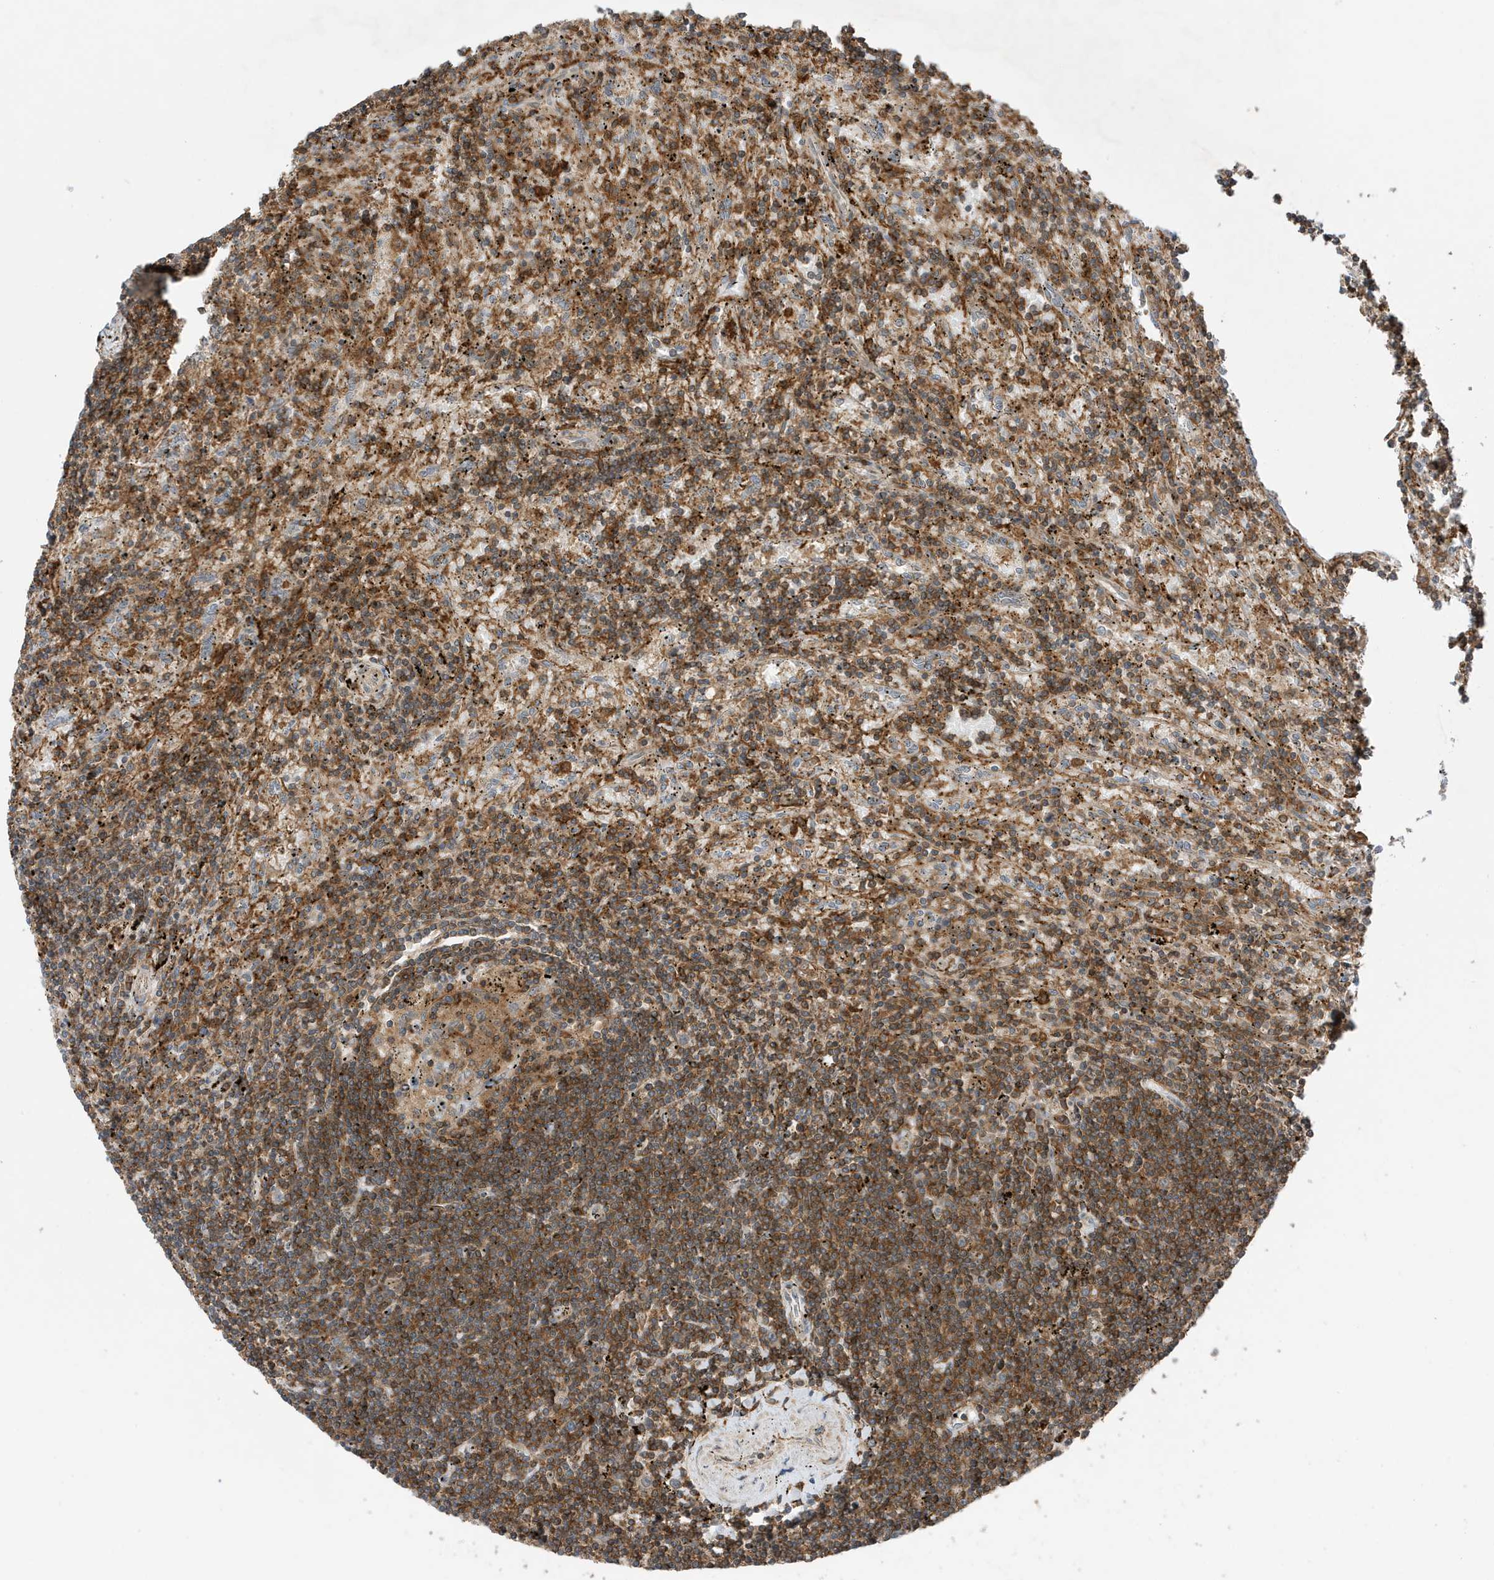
{"staining": {"intensity": "moderate", "quantity": ">75%", "location": "cytoplasmic/membranous"}, "tissue": "lymphoma", "cell_type": "Tumor cells", "image_type": "cancer", "snomed": [{"axis": "morphology", "description": "Malignant lymphoma, non-Hodgkin's type, Low grade"}, {"axis": "topography", "description": "Spleen"}], "caption": "Low-grade malignant lymphoma, non-Hodgkin's type stained with a brown dye shows moderate cytoplasmic/membranous positive expression in approximately >75% of tumor cells.", "gene": "TATDN3", "patient": {"sex": "male", "age": 76}}